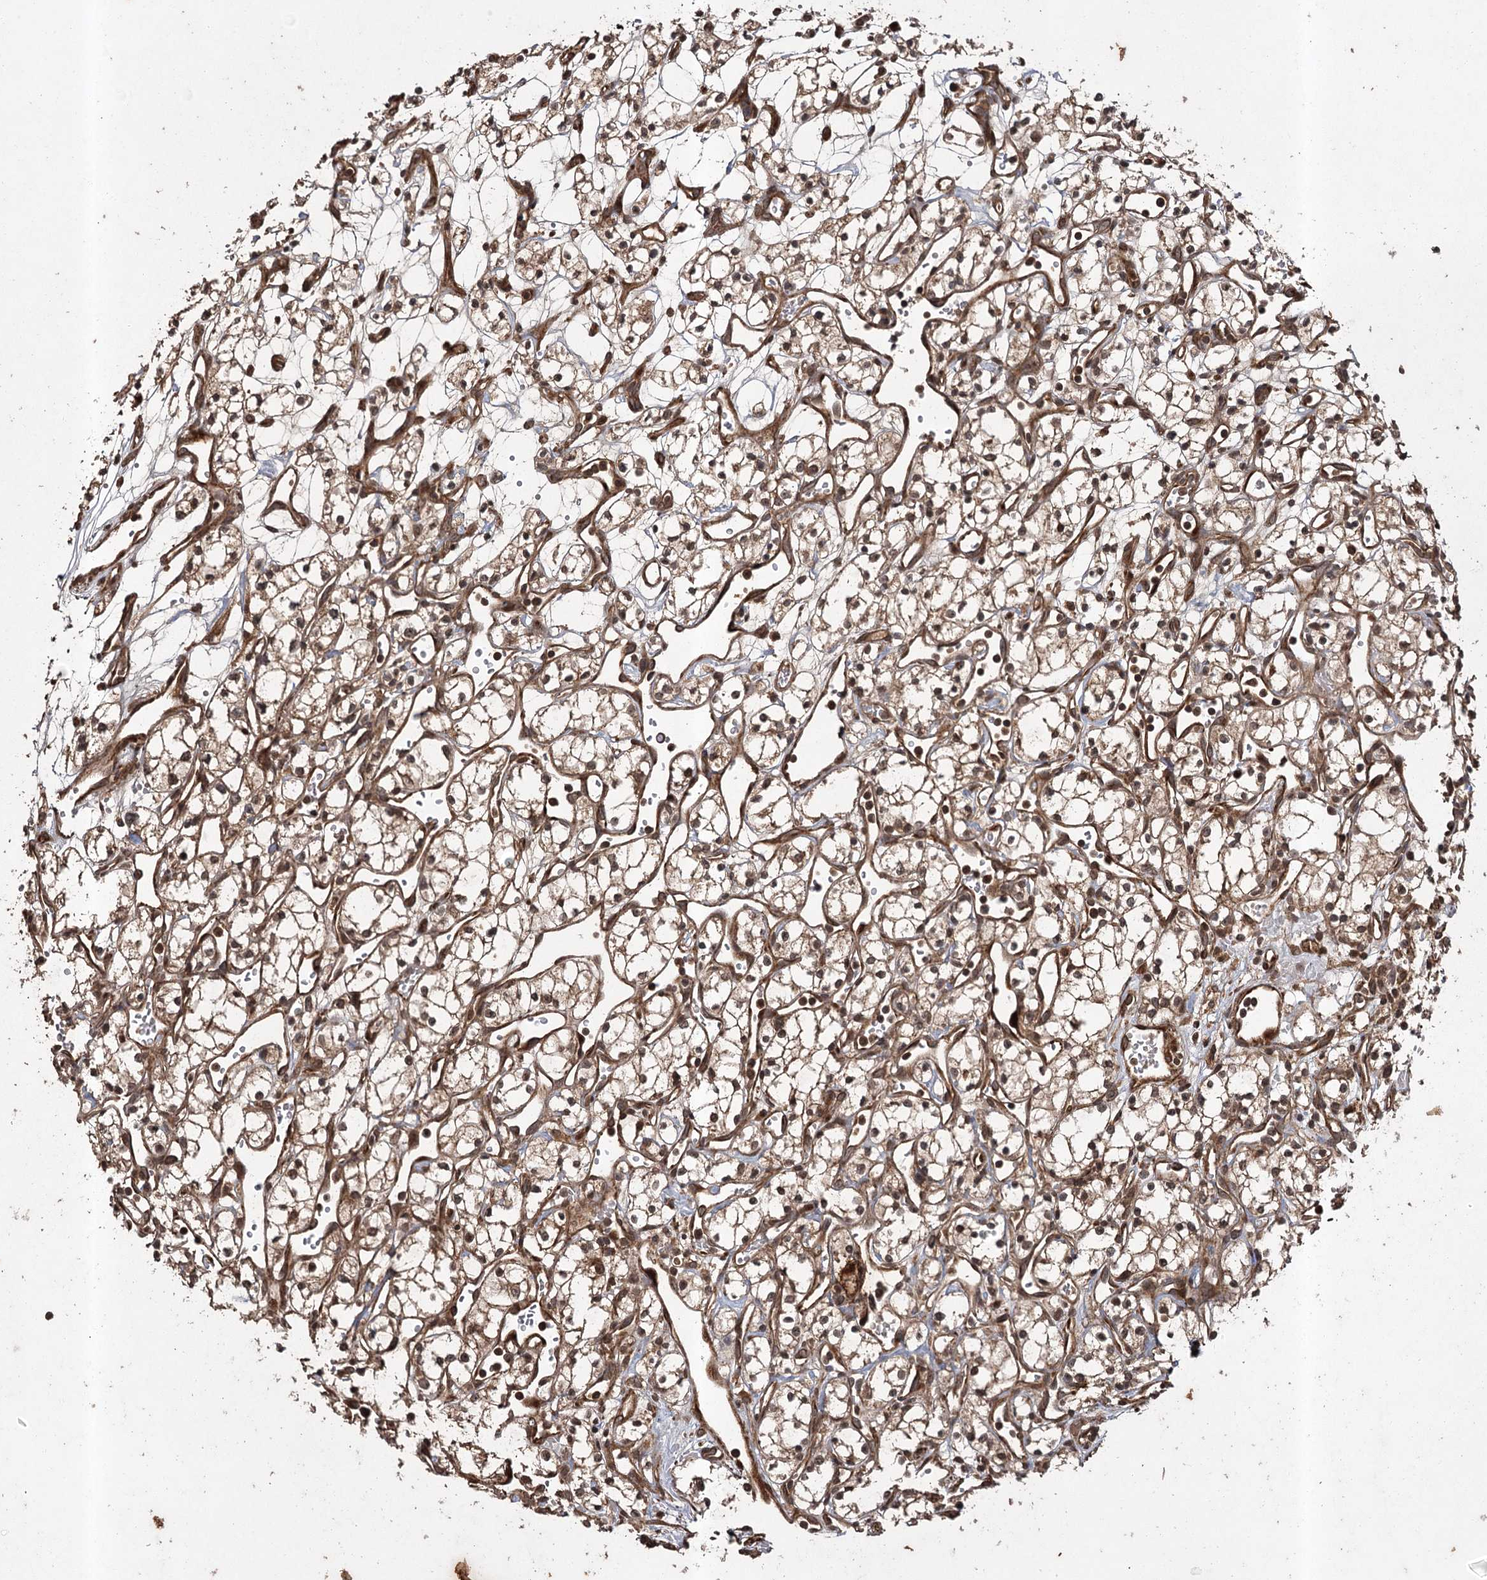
{"staining": {"intensity": "moderate", "quantity": ">75%", "location": "cytoplasmic/membranous,nuclear"}, "tissue": "renal cancer", "cell_type": "Tumor cells", "image_type": "cancer", "snomed": [{"axis": "morphology", "description": "Adenocarcinoma, NOS"}, {"axis": "topography", "description": "Kidney"}], "caption": "Renal cancer (adenocarcinoma) tissue reveals moderate cytoplasmic/membranous and nuclear staining in approximately >75% of tumor cells", "gene": "RPAP3", "patient": {"sex": "male", "age": 59}}